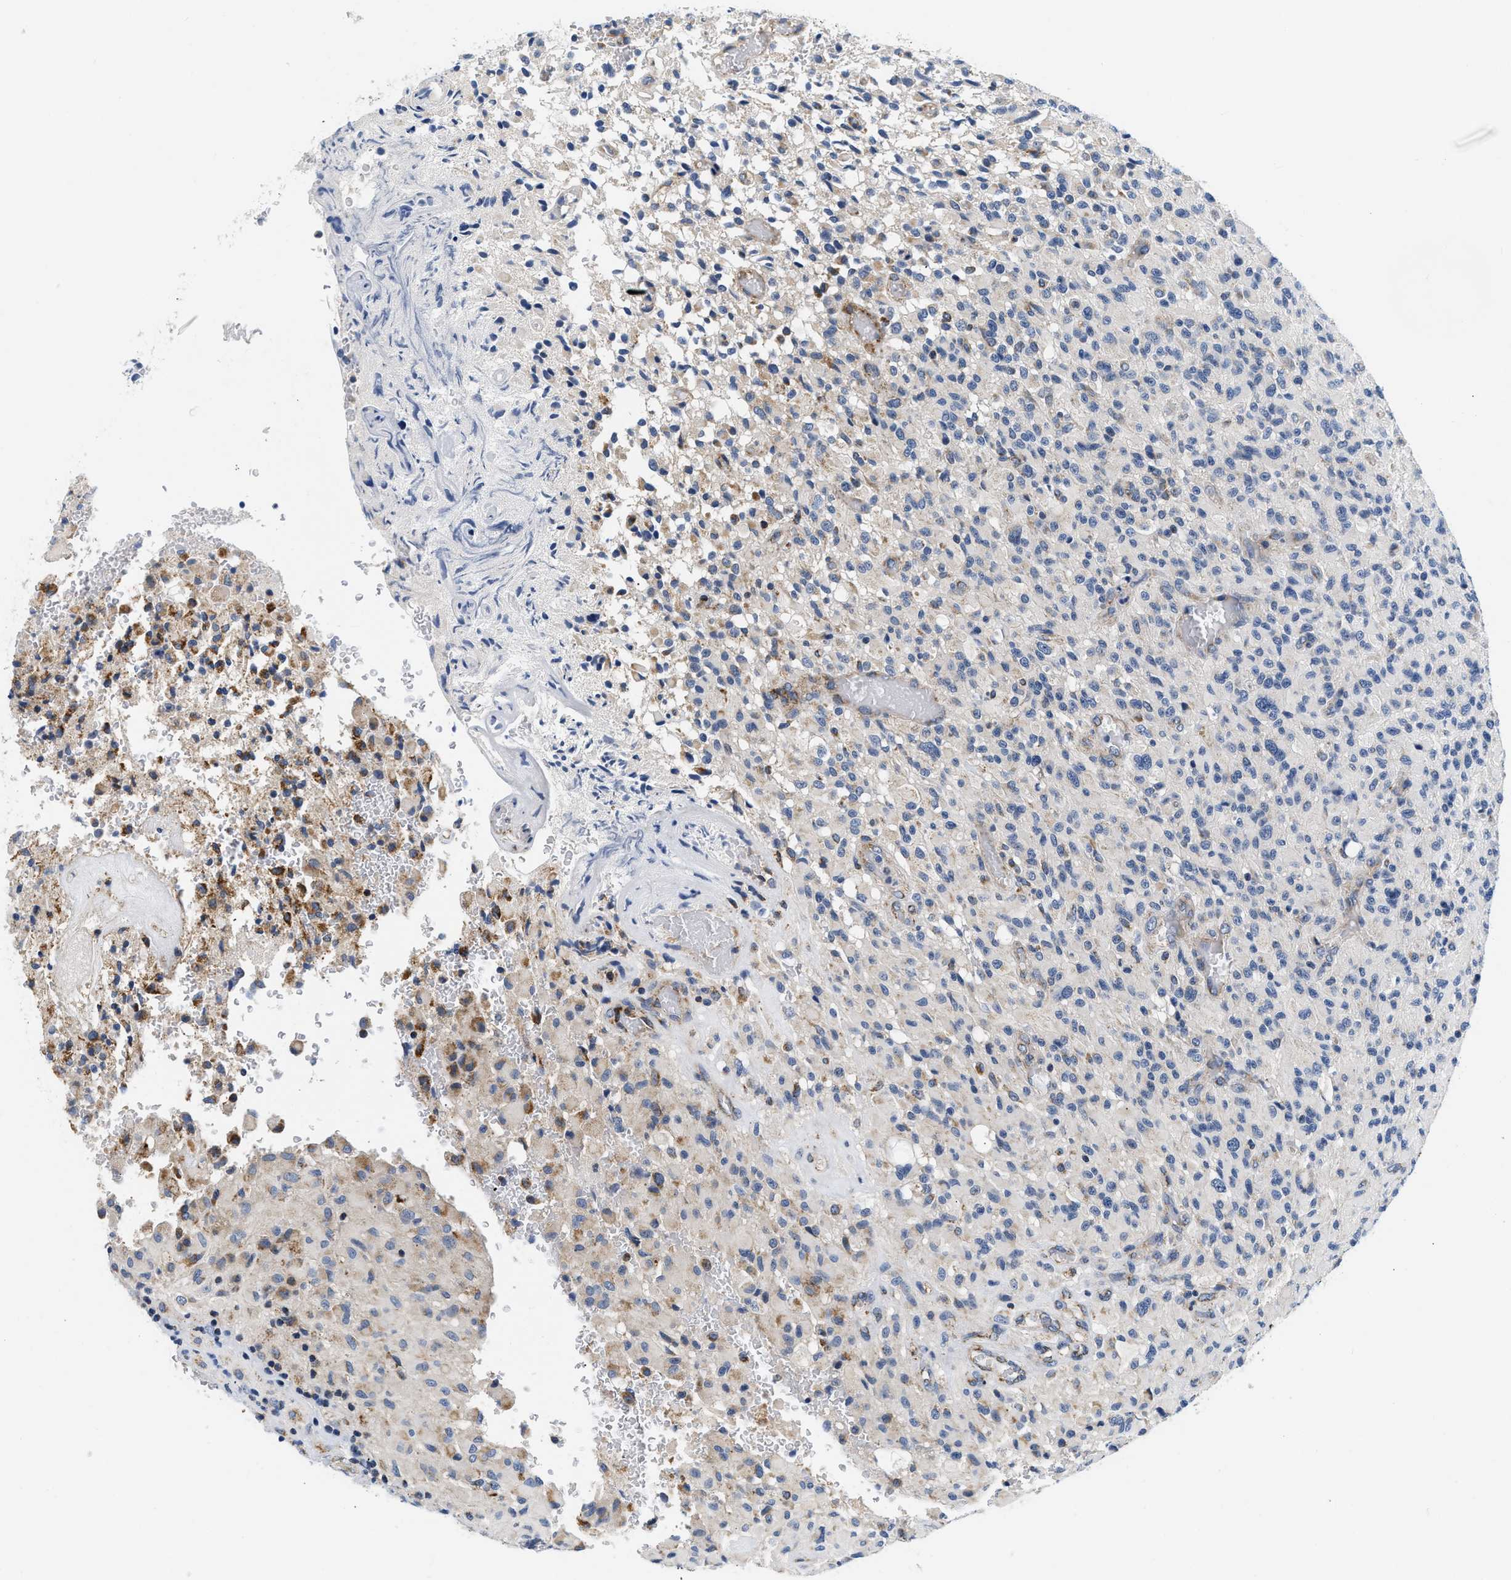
{"staining": {"intensity": "negative", "quantity": "none", "location": "none"}, "tissue": "glioma", "cell_type": "Tumor cells", "image_type": "cancer", "snomed": [{"axis": "morphology", "description": "Glioma, malignant, High grade"}, {"axis": "topography", "description": "Brain"}], "caption": "Glioma was stained to show a protein in brown. There is no significant positivity in tumor cells. The staining was performed using DAB (3,3'-diaminobenzidine) to visualize the protein expression in brown, while the nuclei were stained in blue with hematoxylin (Magnification: 20x).", "gene": "PDP1", "patient": {"sex": "male", "age": 71}}